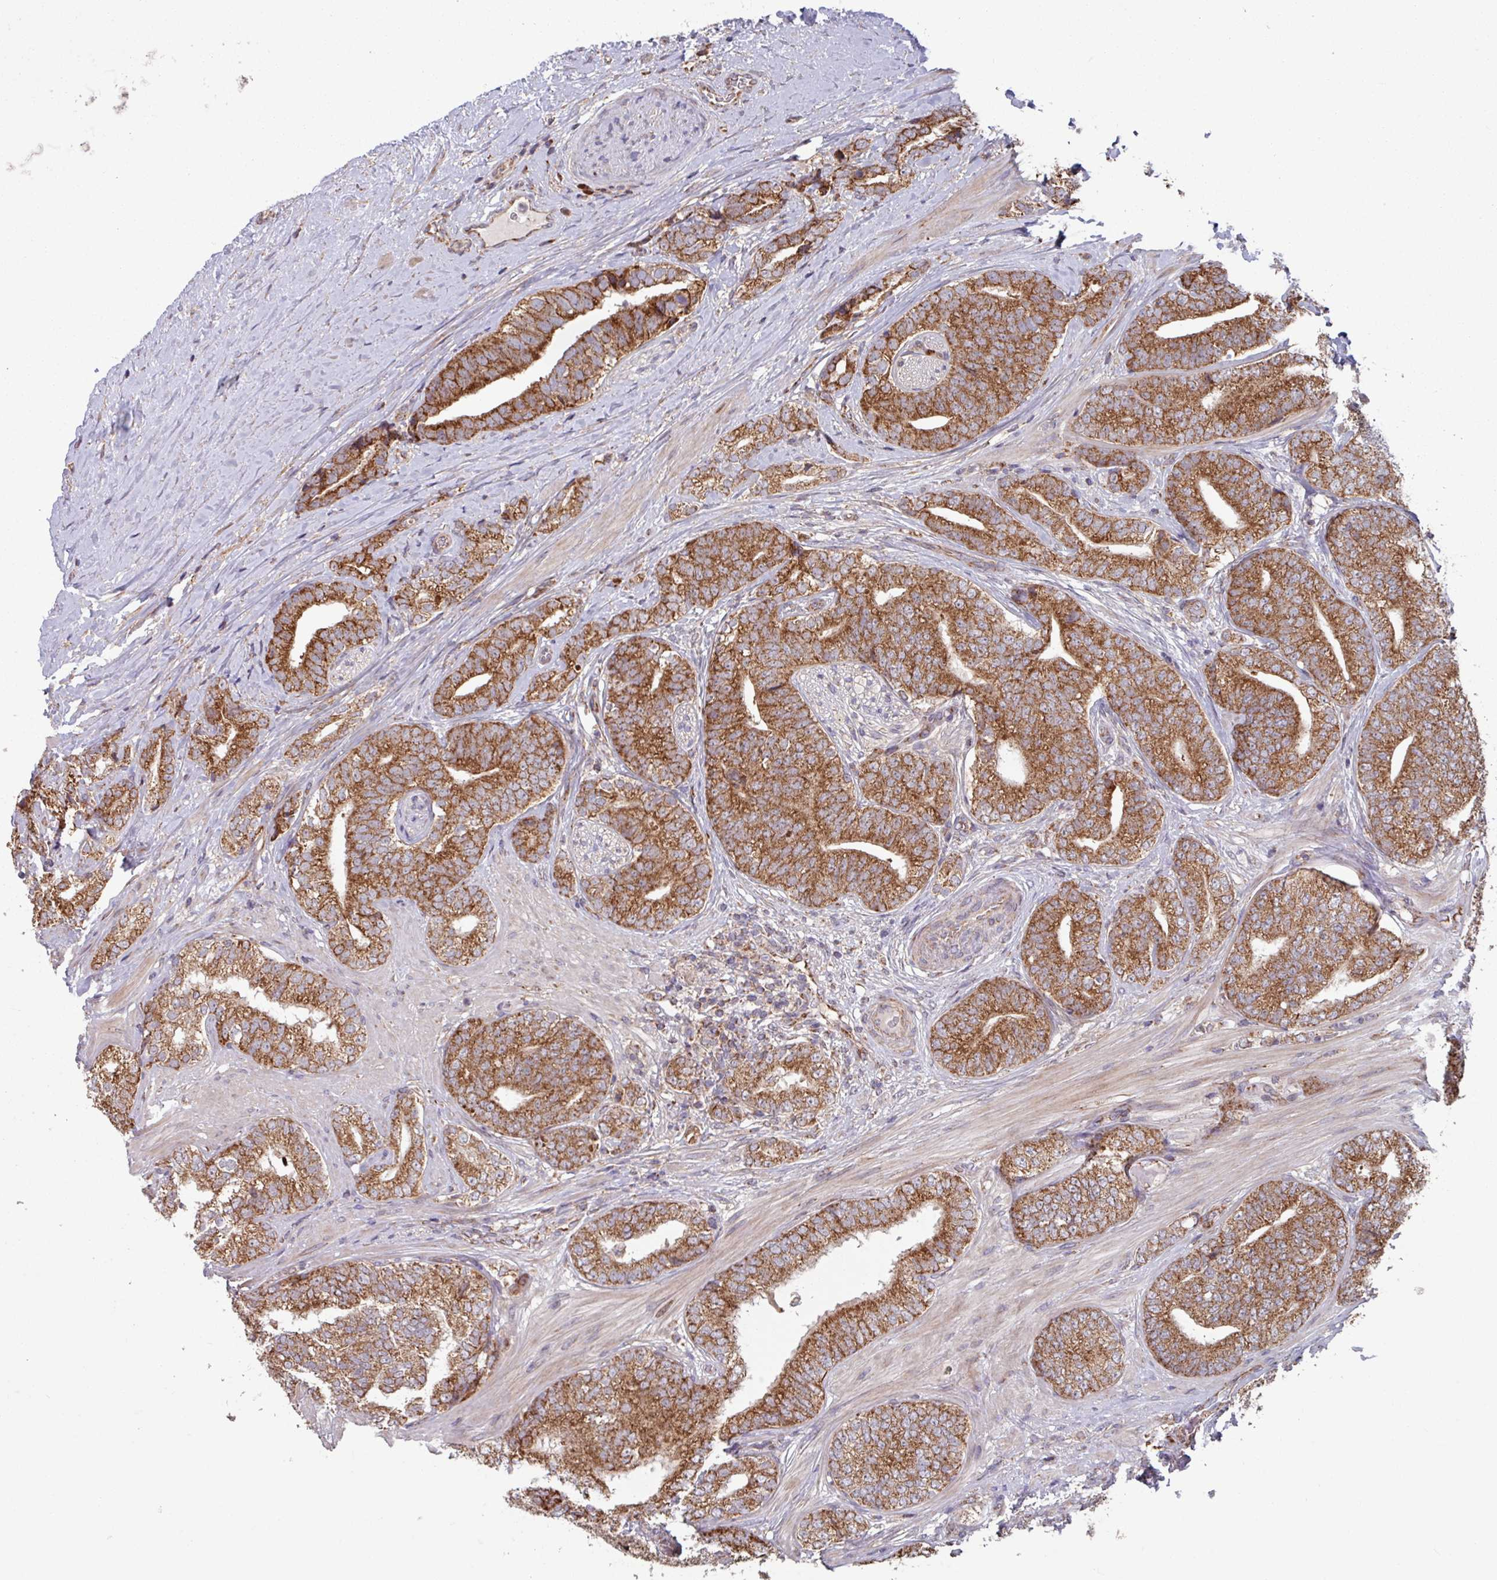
{"staining": {"intensity": "strong", "quantity": ">75%", "location": "cytoplasmic/membranous"}, "tissue": "prostate cancer", "cell_type": "Tumor cells", "image_type": "cancer", "snomed": [{"axis": "morphology", "description": "Adenocarcinoma, High grade"}, {"axis": "topography", "description": "Prostate"}], "caption": "Immunohistochemical staining of prostate cancer demonstrates high levels of strong cytoplasmic/membranous protein expression in approximately >75% of tumor cells.", "gene": "COX7C", "patient": {"sex": "male", "age": 72}}